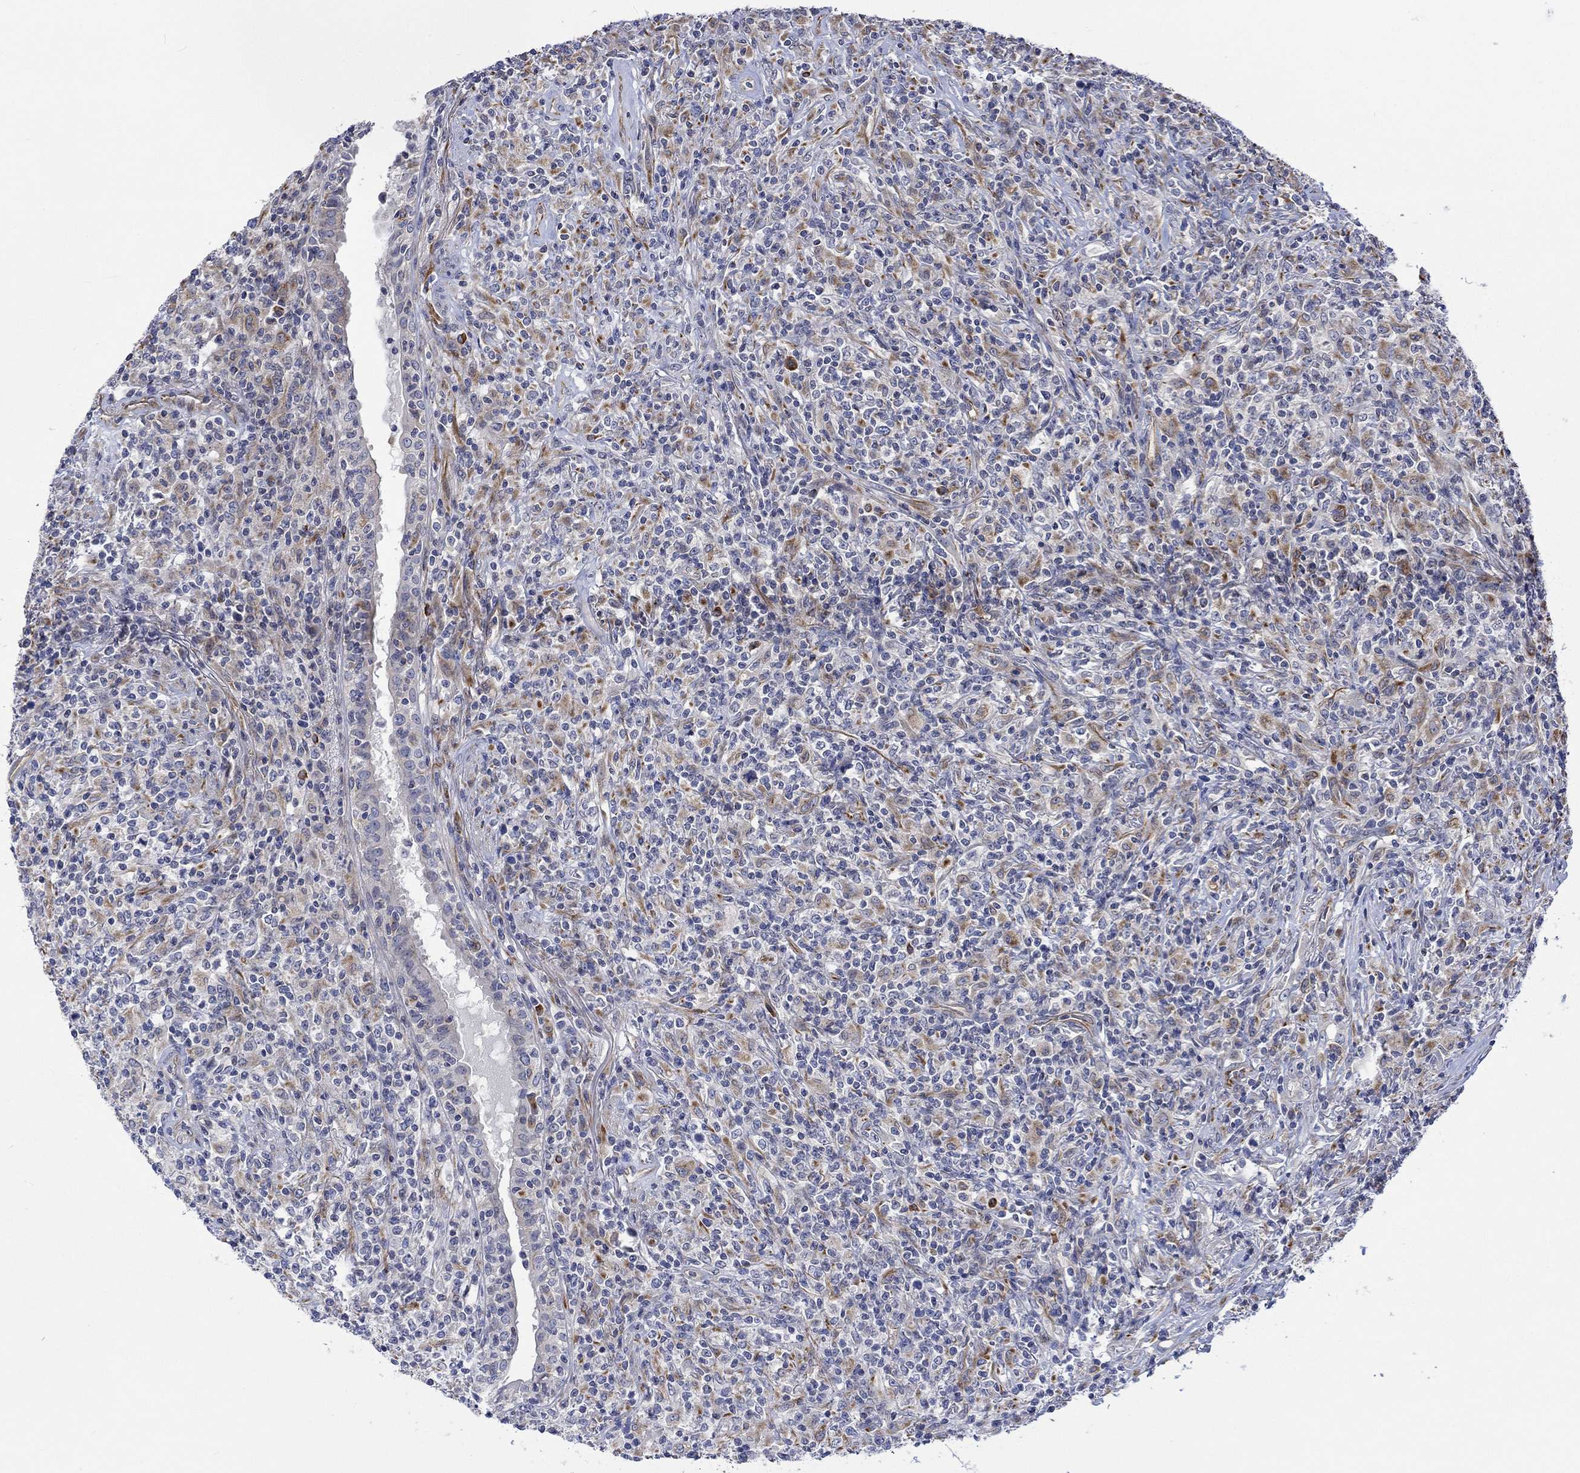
{"staining": {"intensity": "moderate", "quantity": "25%-75%", "location": "cytoplasmic/membranous"}, "tissue": "lymphoma", "cell_type": "Tumor cells", "image_type": "cancer", "snomed": [{"axis": "morphology", "description": "Malignant lymphoma, non-Hodgkin's type, High grade"}, {"axis": "topography", "description": "Lung"}], "caption": "Moderate cytoplasmic/membranous expression is seen in approximately 25%-75% of tumor cells in lymphoma.", "gene": "CAMK1D", "patient": {"sex": "male", "age": 79}}